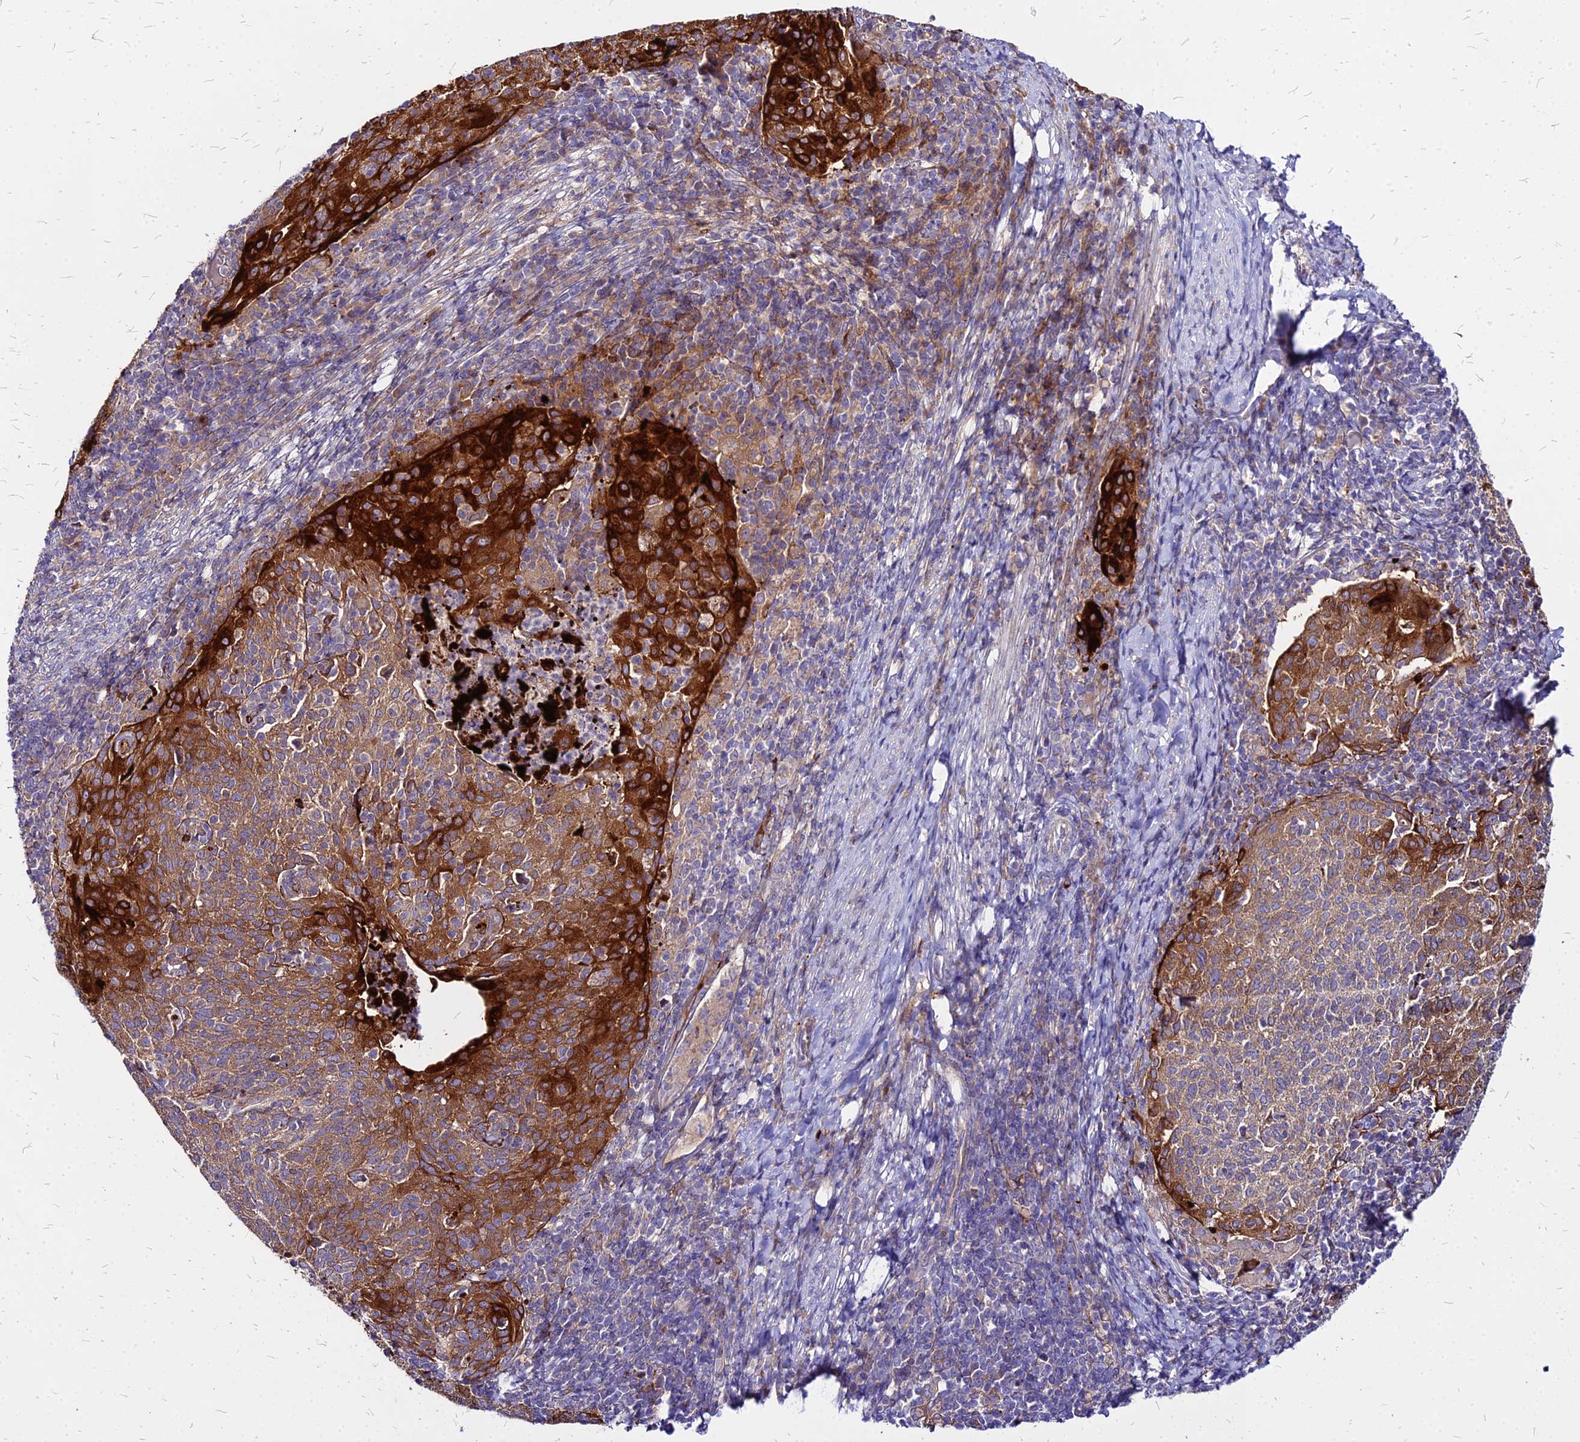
{"staining": {"intensity": "strong", "quantity": ">75%", "location": "cytoplasmic/membranous"}, "tissue": "cervical cancer", "cell_type": "Tumor cells", "image_type": "cancer", "snomed": [{"axis": "morphology", "description": "Squamous cell carcinoma, NOS"}, {"axis": "topography", "description": "Cervix"}], "caption": "Immunohistochemical staining of human squamous cell carcinoma (cervical) displays high levels of strong cytoplasmic/membranous protein staining in approximately >75% of tumor cells.", "gene": "COMMD10", "patient": {"sex": "female", "age": 52}}